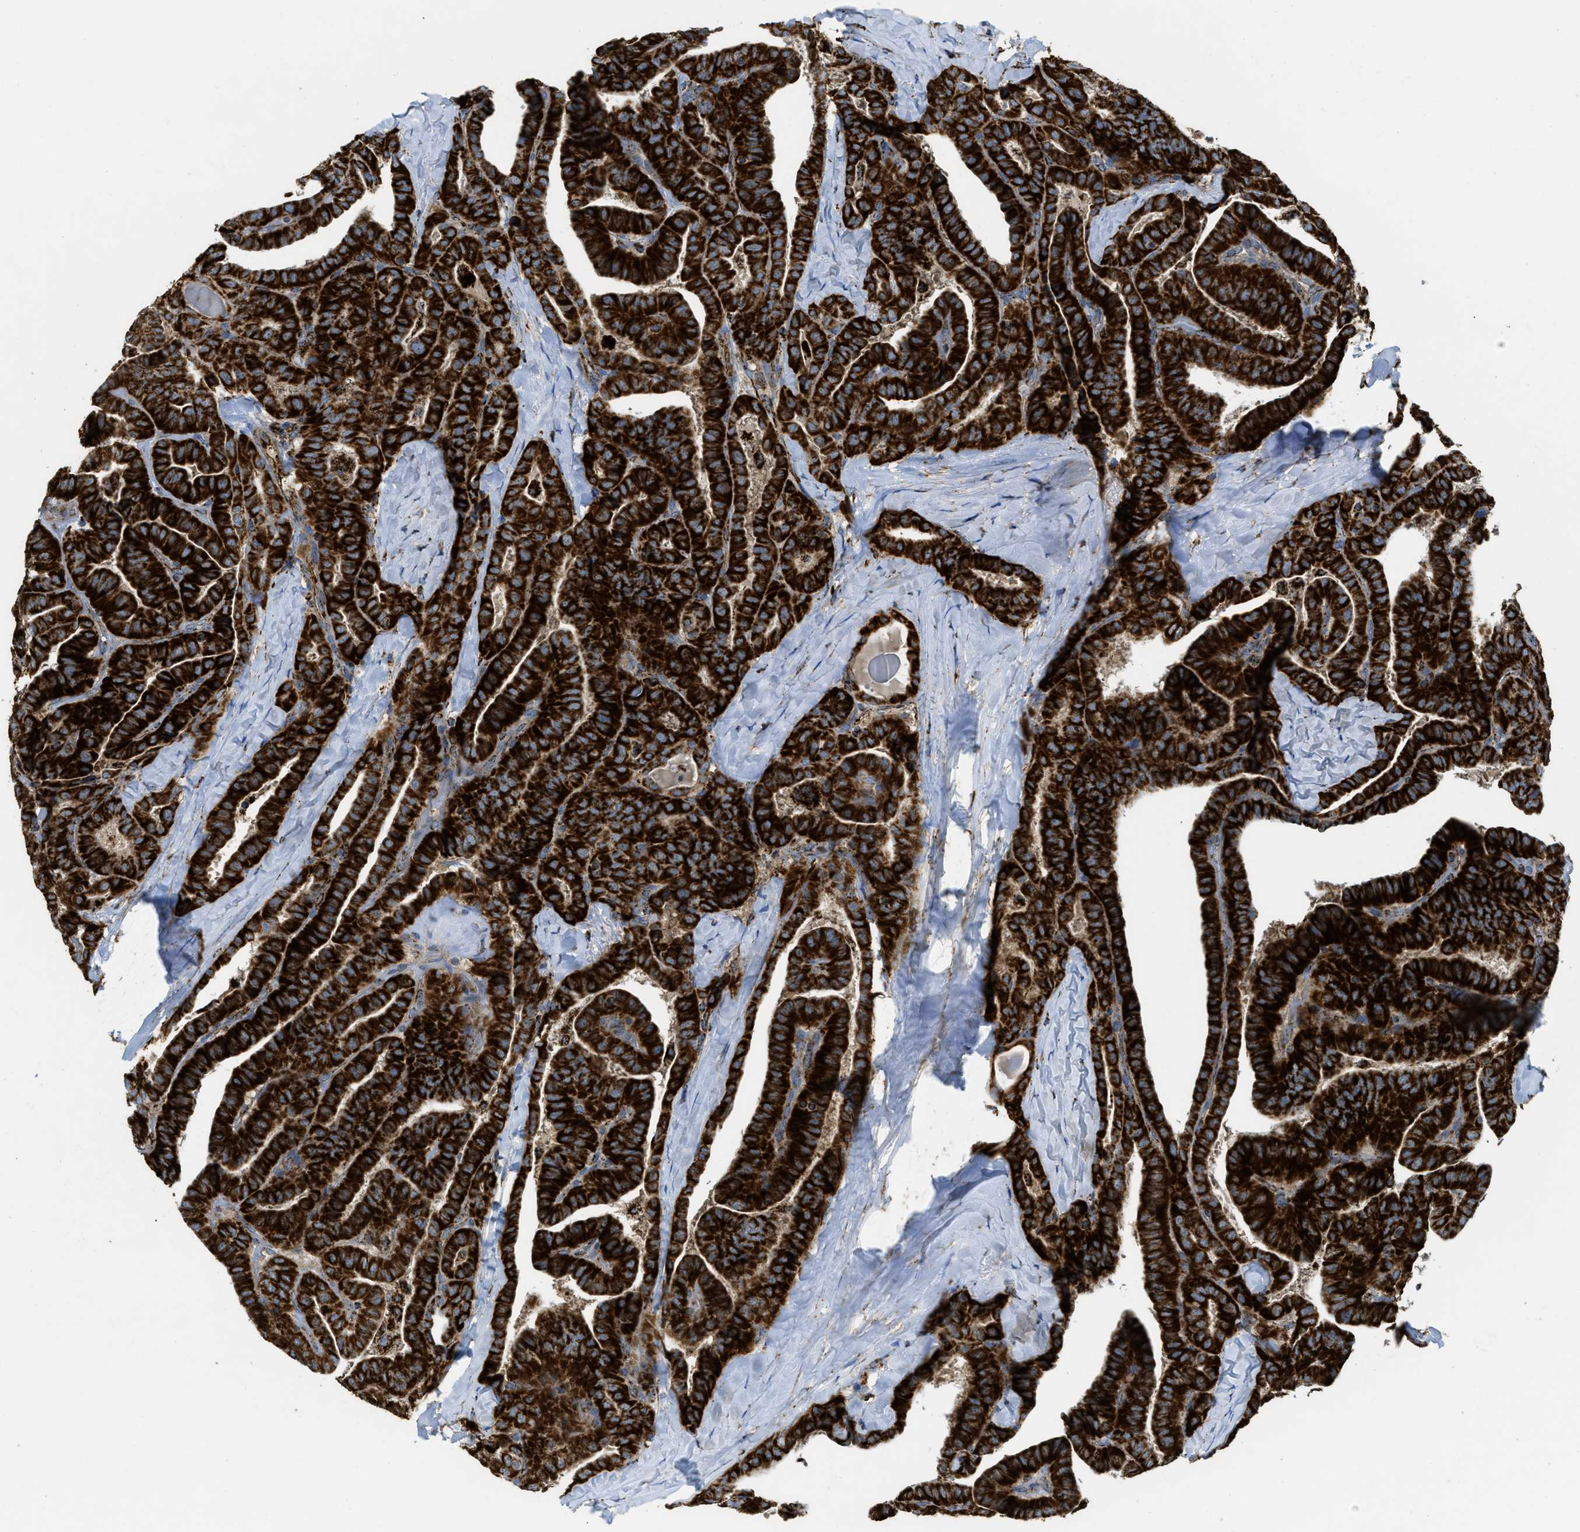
{"staining": {"intensity": "strong", "quantity": ">75%", "location": "cytoplasmic/membranous"}, "tissue": "thyroid cancer", "cell_type": "Tumor cells", "image_type": "cancer", "snomed": [{"axis": "morphology", "description": "Papillary adenocarcinoma, NOS"}, {"axis": "topography", "description": "Thyroid gland"}], "caption": "The immunohistochemical stain shows strong cytoplasmic/membranous expression in tumor cells of thyroid papillary adenocarcinoma tissue.", "gene": "SQOR", "patient": {"sex": "male", "age": 77}}